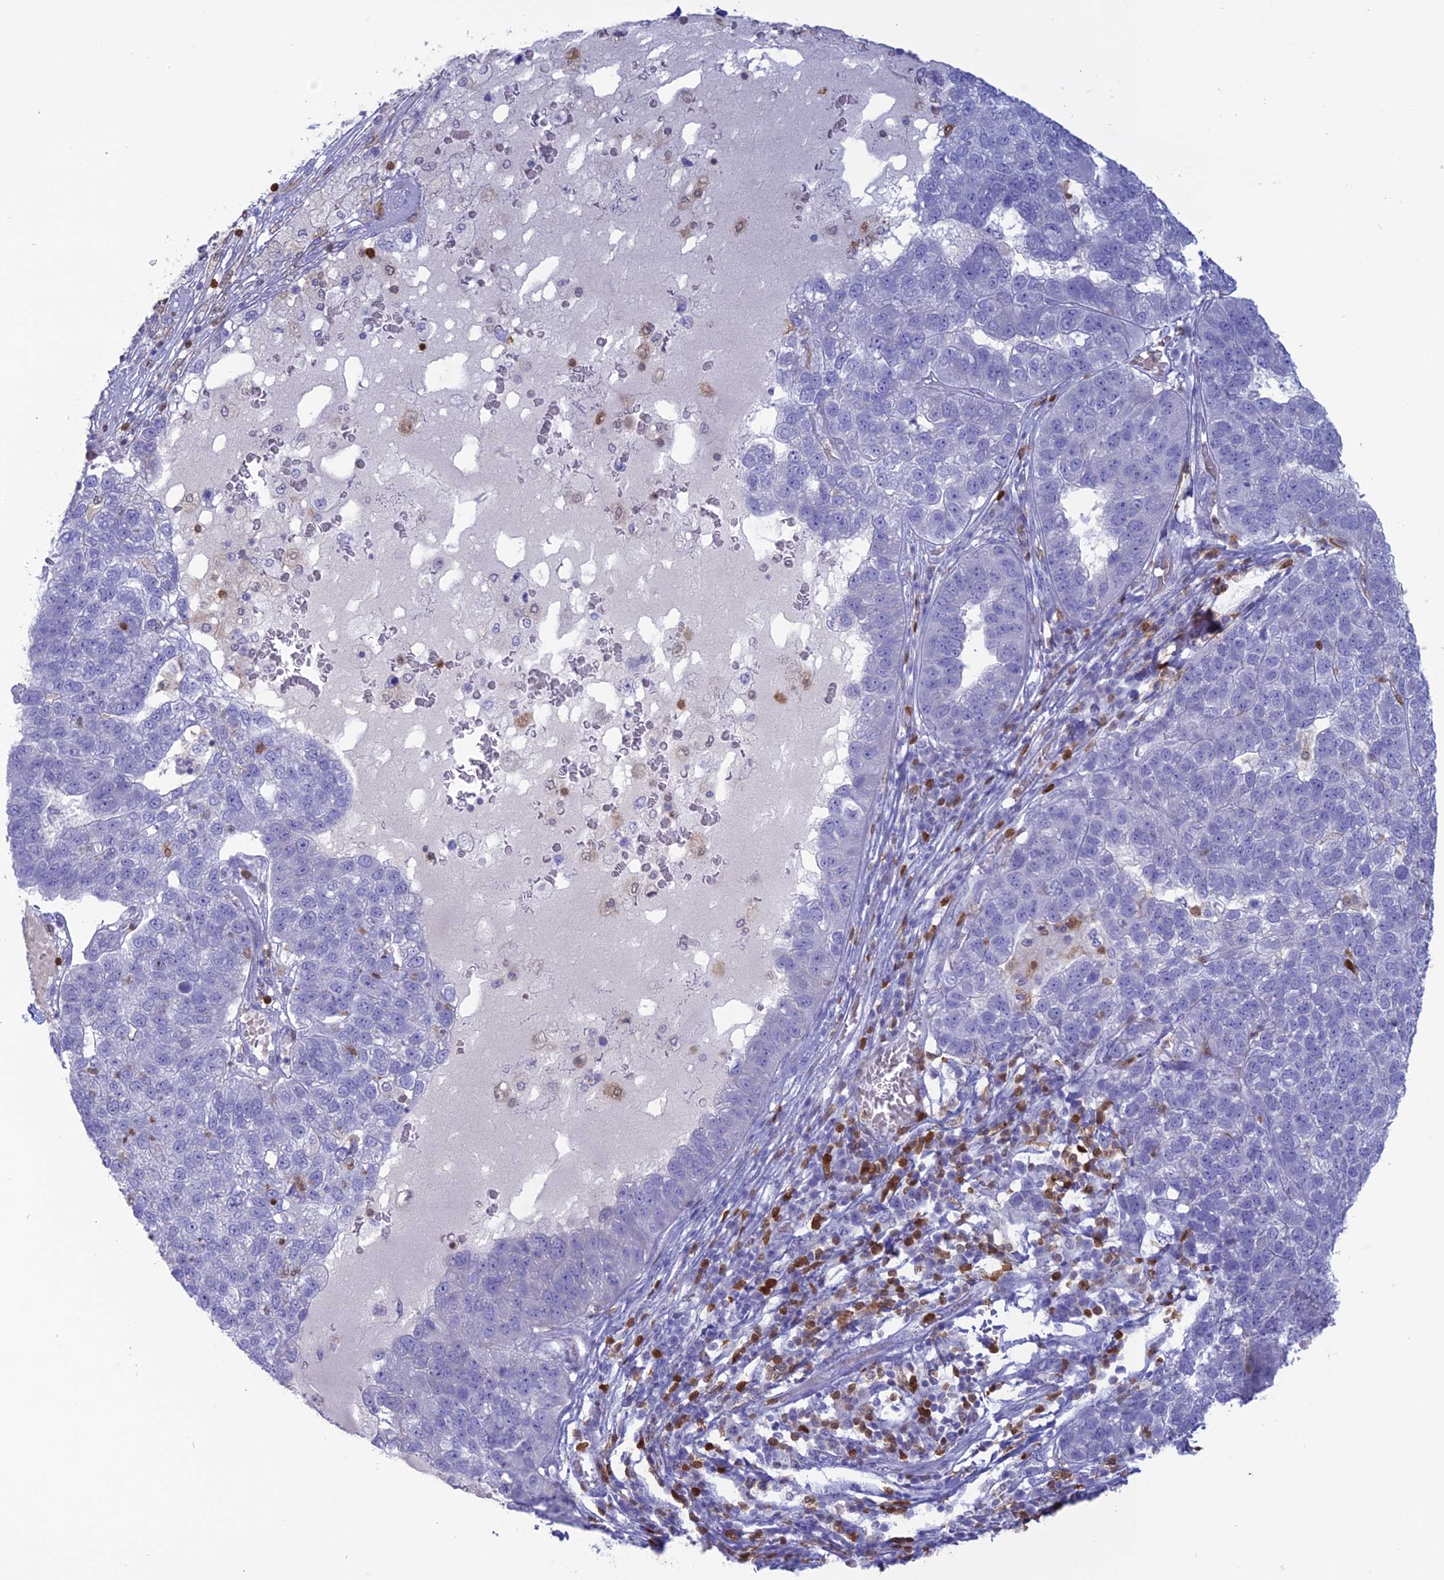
{"staining": {"intensity": "negative", "quantity": "none", "location": "none"}, "tissue": "pancreatic cancer", "cell_type": "Tumor cells", "image_type": "cancer", "snomed": [{"axis": "morphology", "description": "Adenocarcinoma, NOS"}, {"axis": "topography", "description": "Pancreas"}], "caption": "IHC of human pancreatic cancer (adenocarcinoma) shows no expression in tumor cells.", "gene": "PGBD4", "patient": {"sex": "female", "age": 61}}